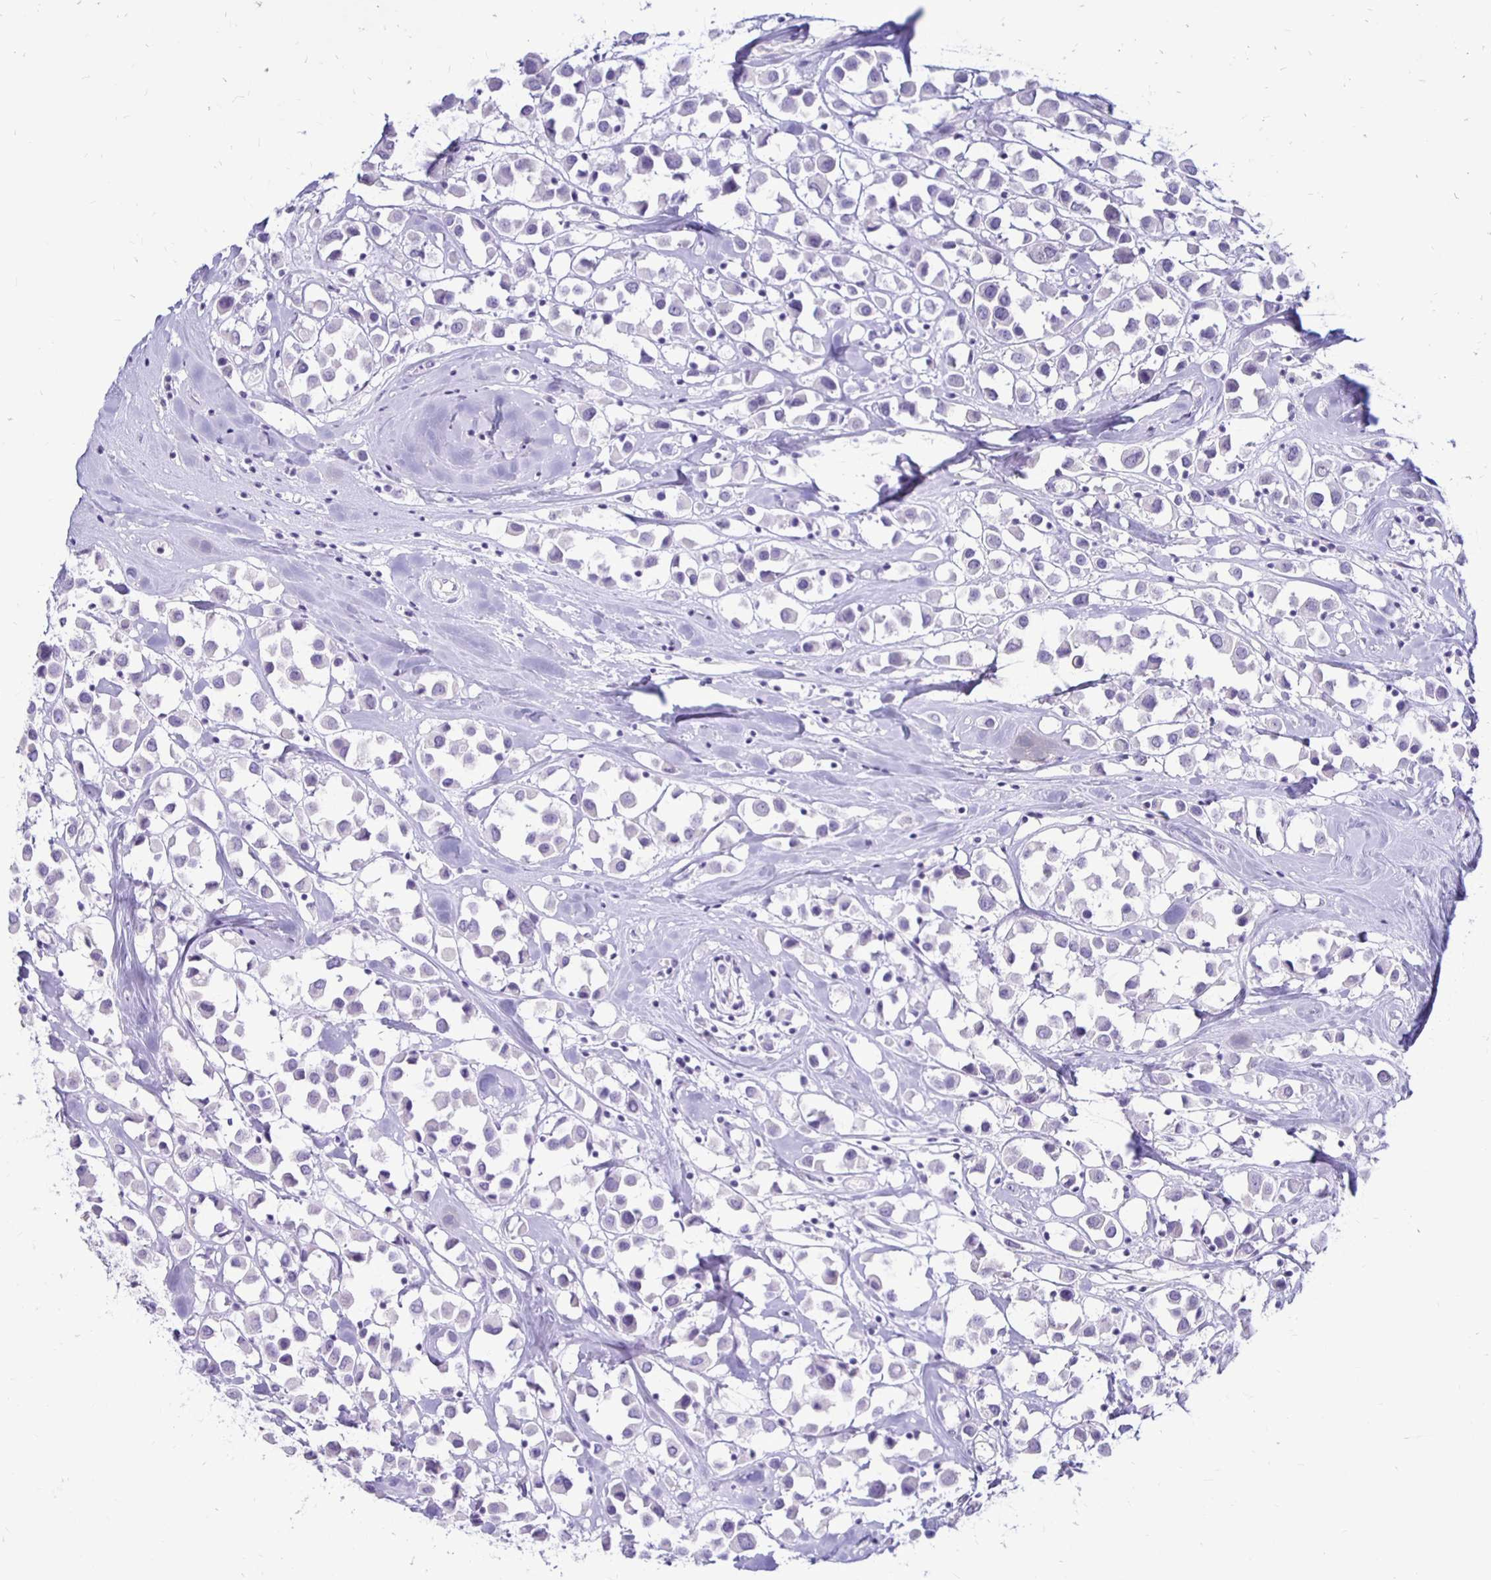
{"staining": {"intensity": "negative", "quantity": "none", "location": "none"}, "tissue": "breast cancer", "cell_type": "Tumor cells", "image_type": "cancer", "snomed": [{"axis": "morphology", "description": "Duct carcinoma"}, {"axis": "topography", "description": "Breast"}], "caption": "Tumor cells are negative for protein expression in human breast cancer (invasive ductal carcinoma).", "gene": "RYR1", "patient": {"sex": "female", "age": 61}}